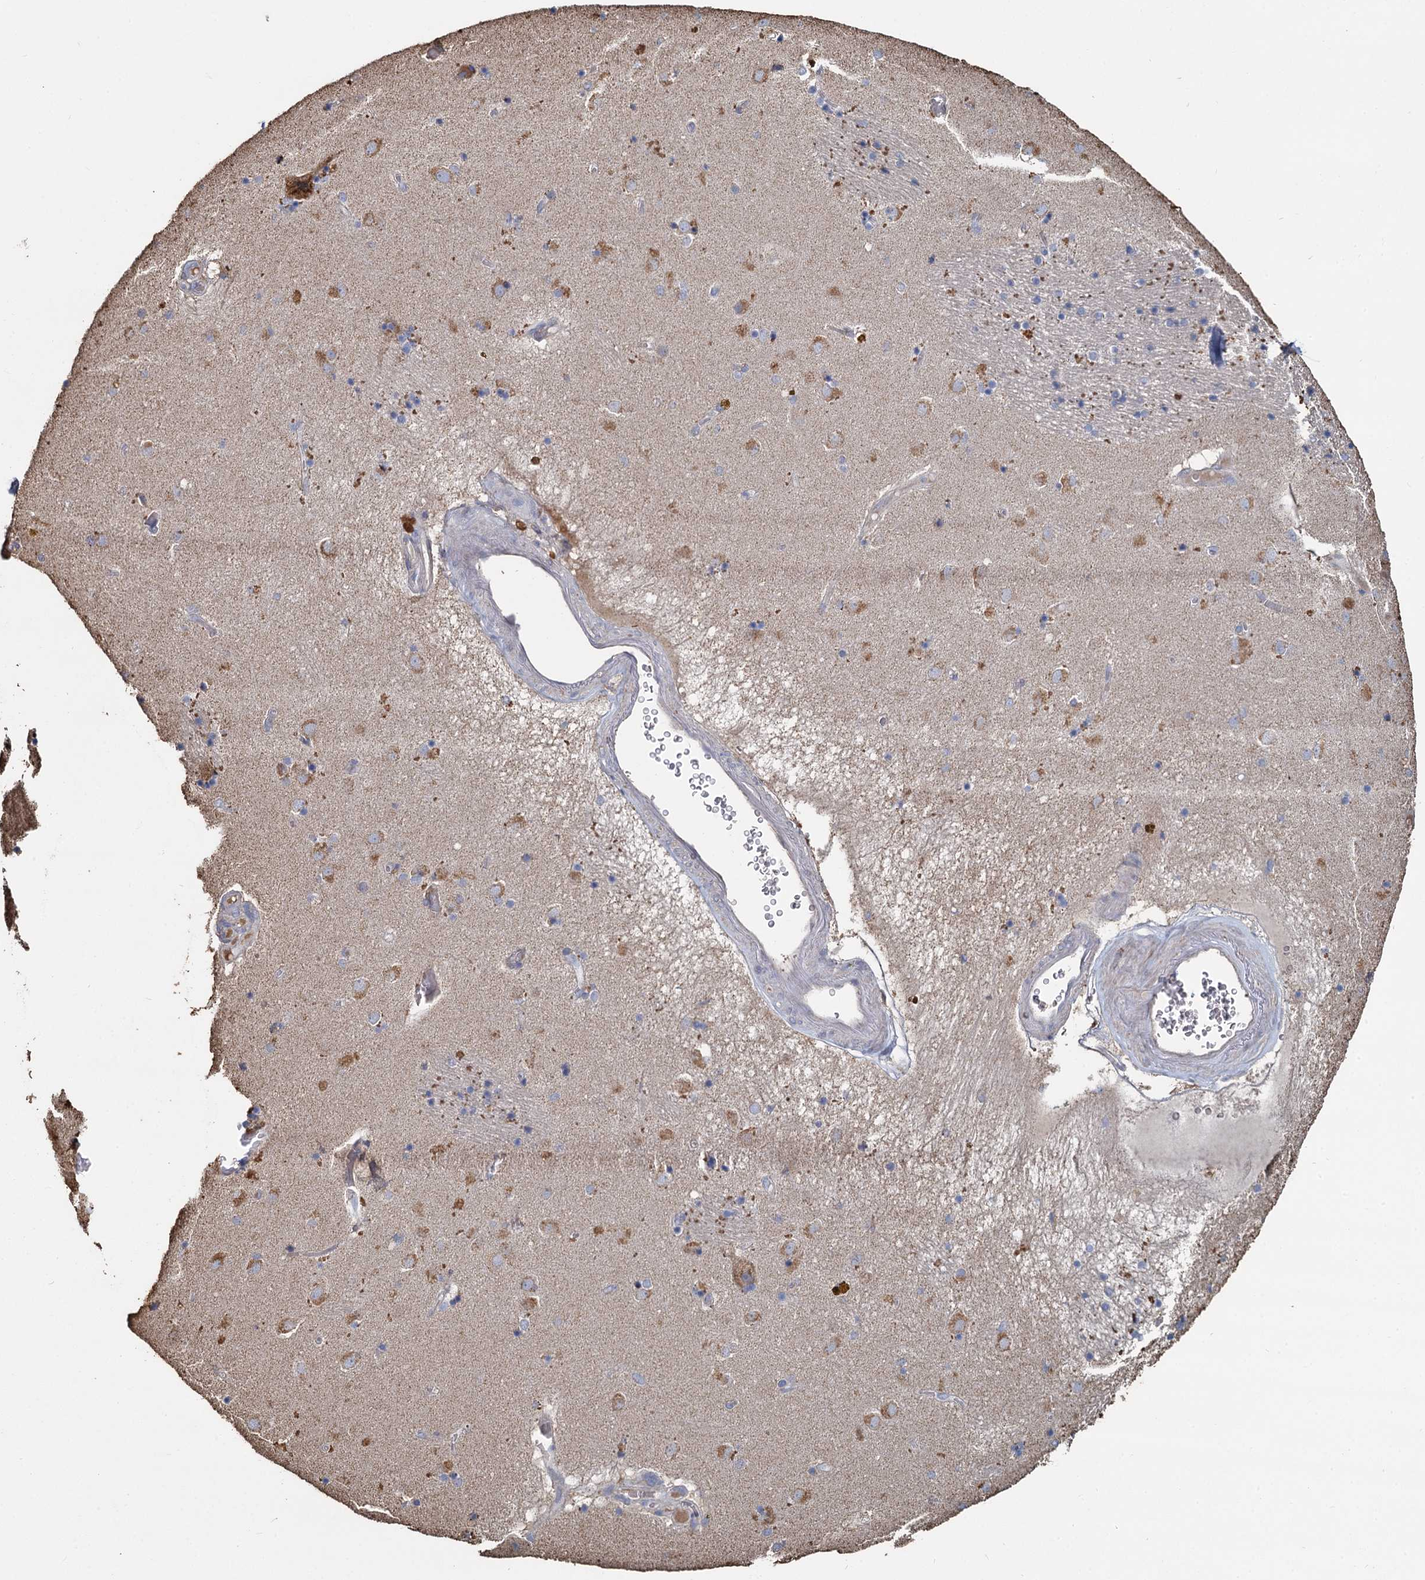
{"staining": {"intensity": "negative", "quantity": "none", "location": "none"}, "tissue": "caudate", "cell_type": "Glial cells", "image_type": "normal", "snomed": [{"axis": "morphology", "description": "Normal tissue, NOS"}, {"axis": "topography", "description": "Lateral ventricle wall"}], "caption": "IHC of normal human caudate reveals no expression in glial cells. (DAB (3,3'-diaminobenzidine) immunohistochemistry (IHC) visualized using brightfield microscopy, high magnification).", "gene": "TCTN2", "patient": {"sex": "male", "age": 70}}